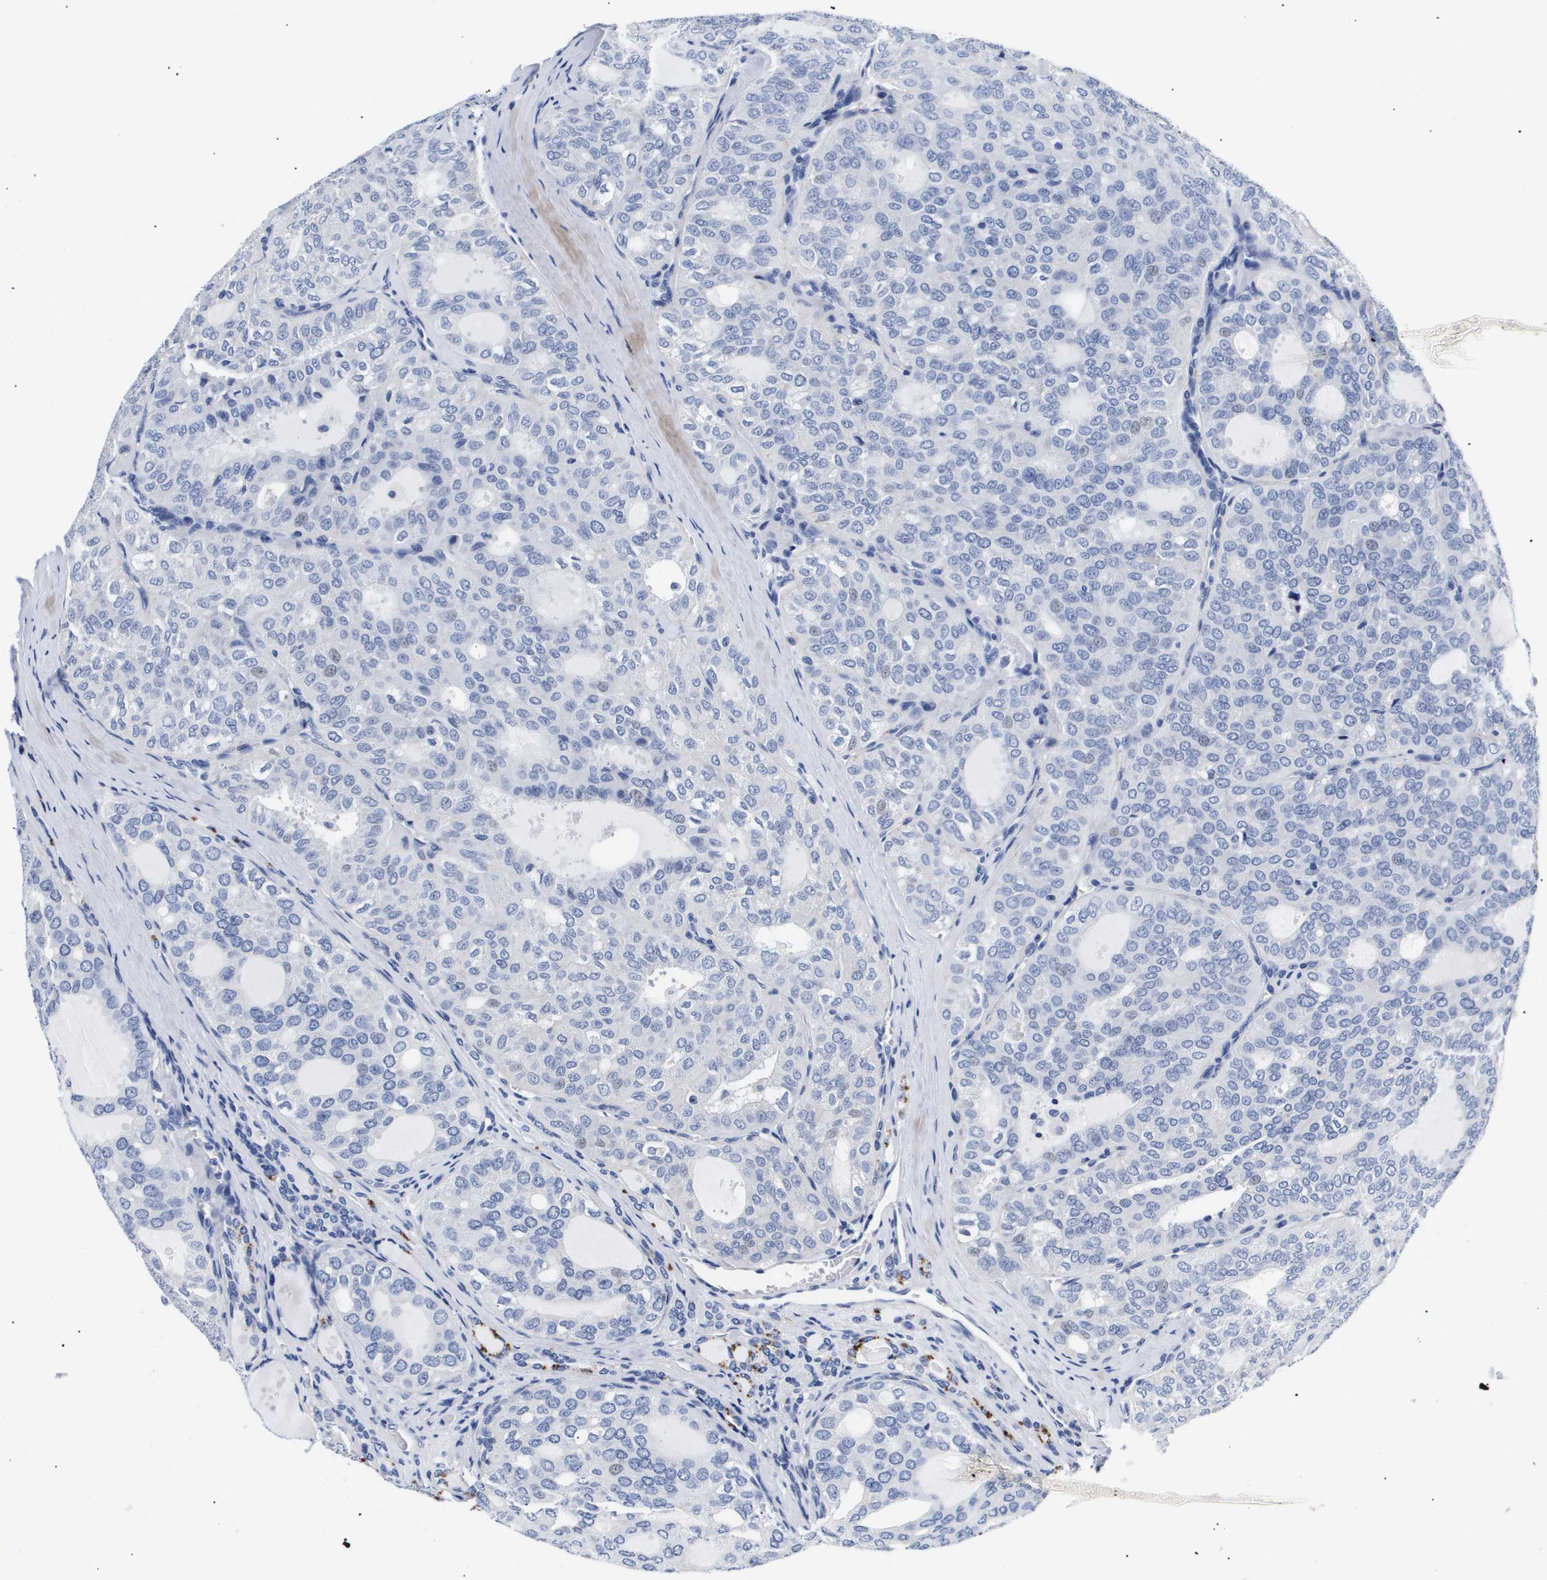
{"staining": {"intensity": "negative", "quantity": "none", "location": "none"}, "tissue": "thyroid cancer", "cell_type": "Tumor cells", "image_type": "cancer", "snomed": [{"axis": "morphology", "description": "Follicular adenoma carcinoma, NOS"}, {"axis": "topography", "description": "Thyroid gland"}], "caption": "Follicular adenoma carcinoma (thyroid) was stained to show a protein in brown. There is no significant positivity in tumor cells. (DAB immunohistochemistry (IHC) with hematoxylin counter stain).", "gene": "ATP6V0A4", "patient": {"sex": "male", "age": 75}}